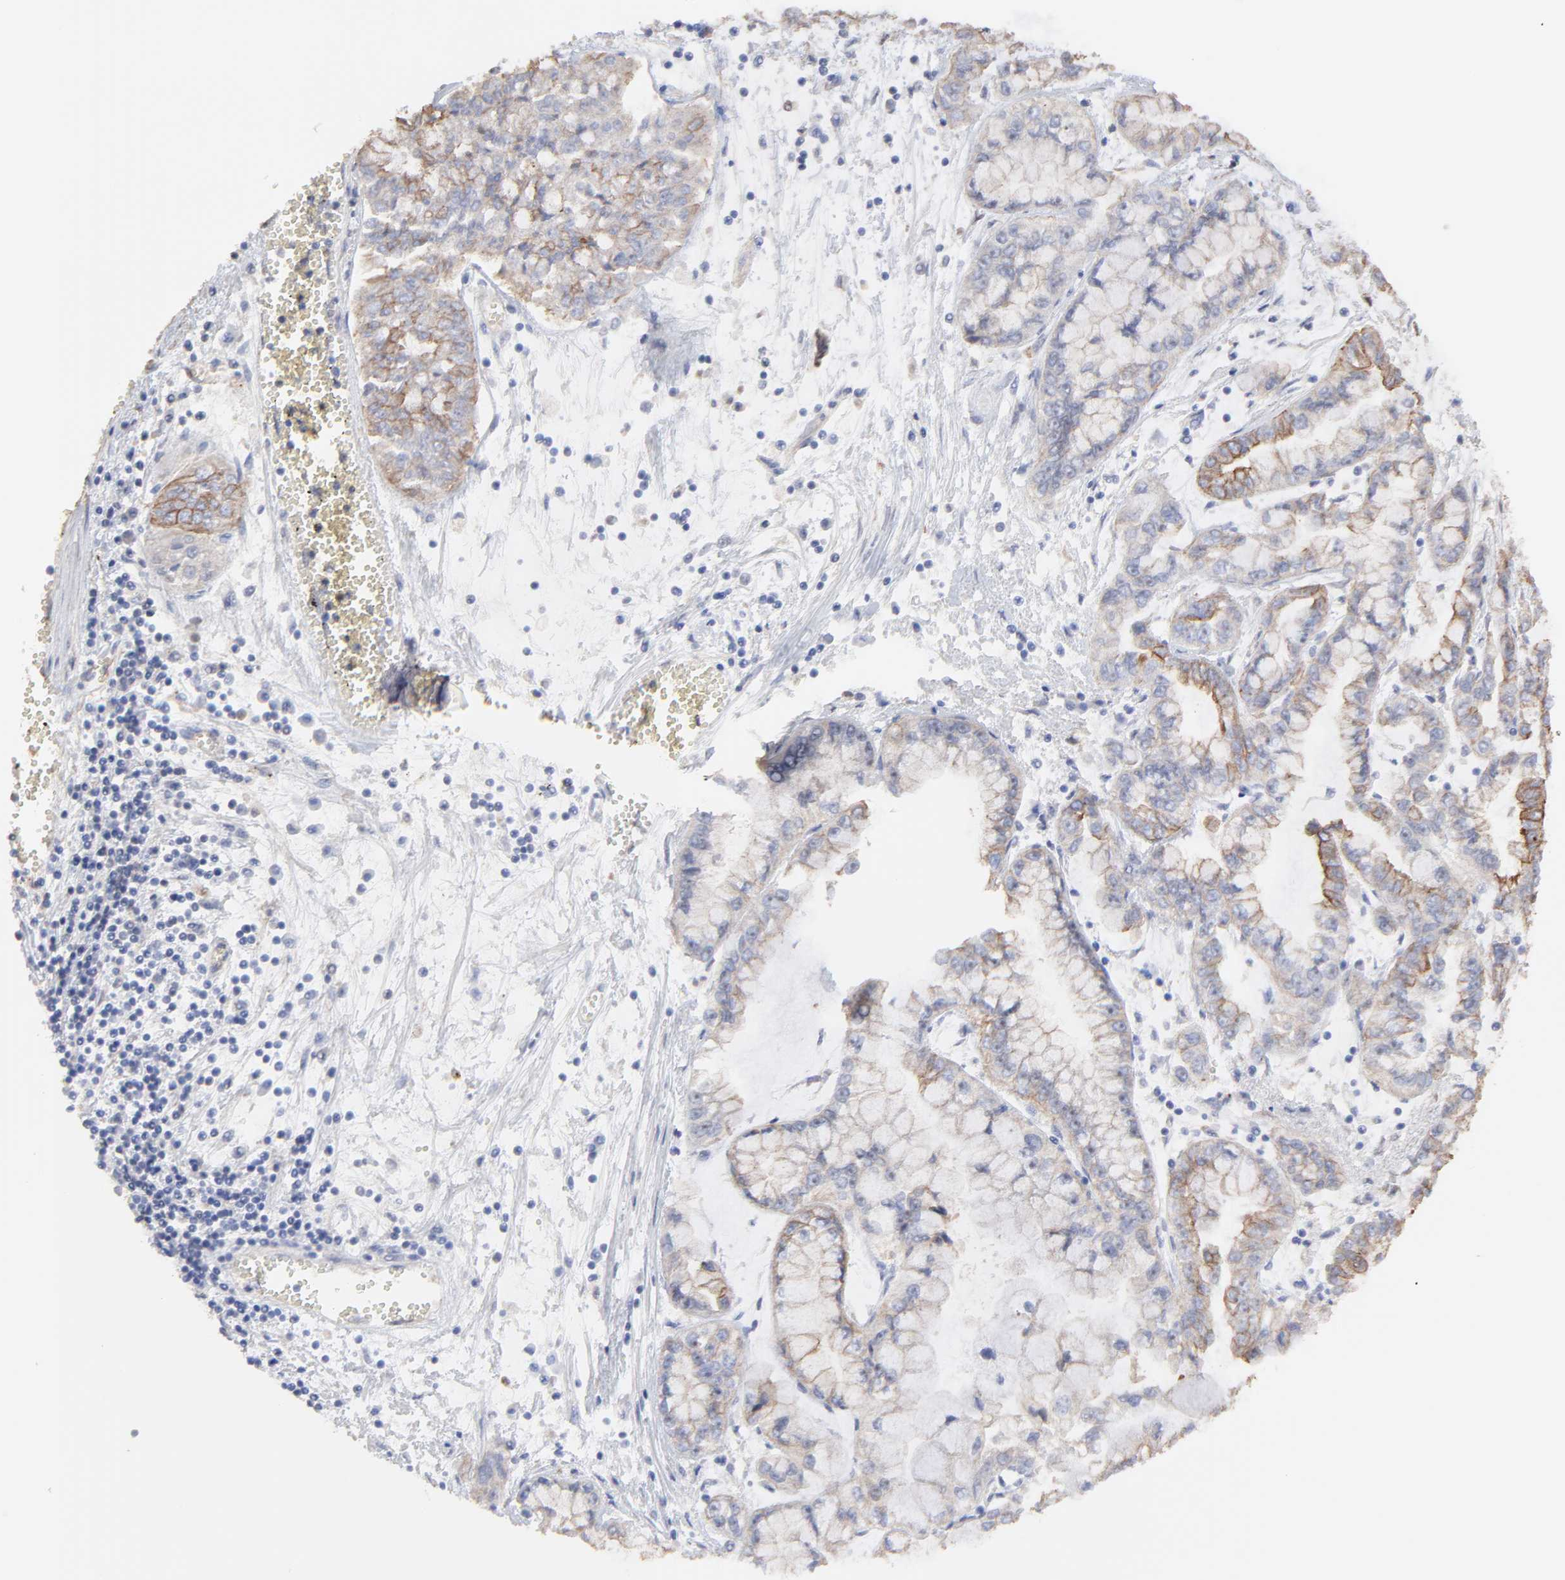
{"staining": {"intensity": "weak", "quantity": "<25%", "location": "cytoplasmic/membranous"}, "tissue": "liver cancer", "cell_type": "Tumor cells", "image_type": "cancer", "snomed": [{"axis": "morphology", "description": "Cholangiocarcinoma"}, {"axis": "topography", "description": "Liver"}], "caption": "The histopathology image exhibits no staining of tumor cells in liver cholangiocarcinoma.", "gene": "LRCH2", "patient": {"sex": "female", "age": 79}}